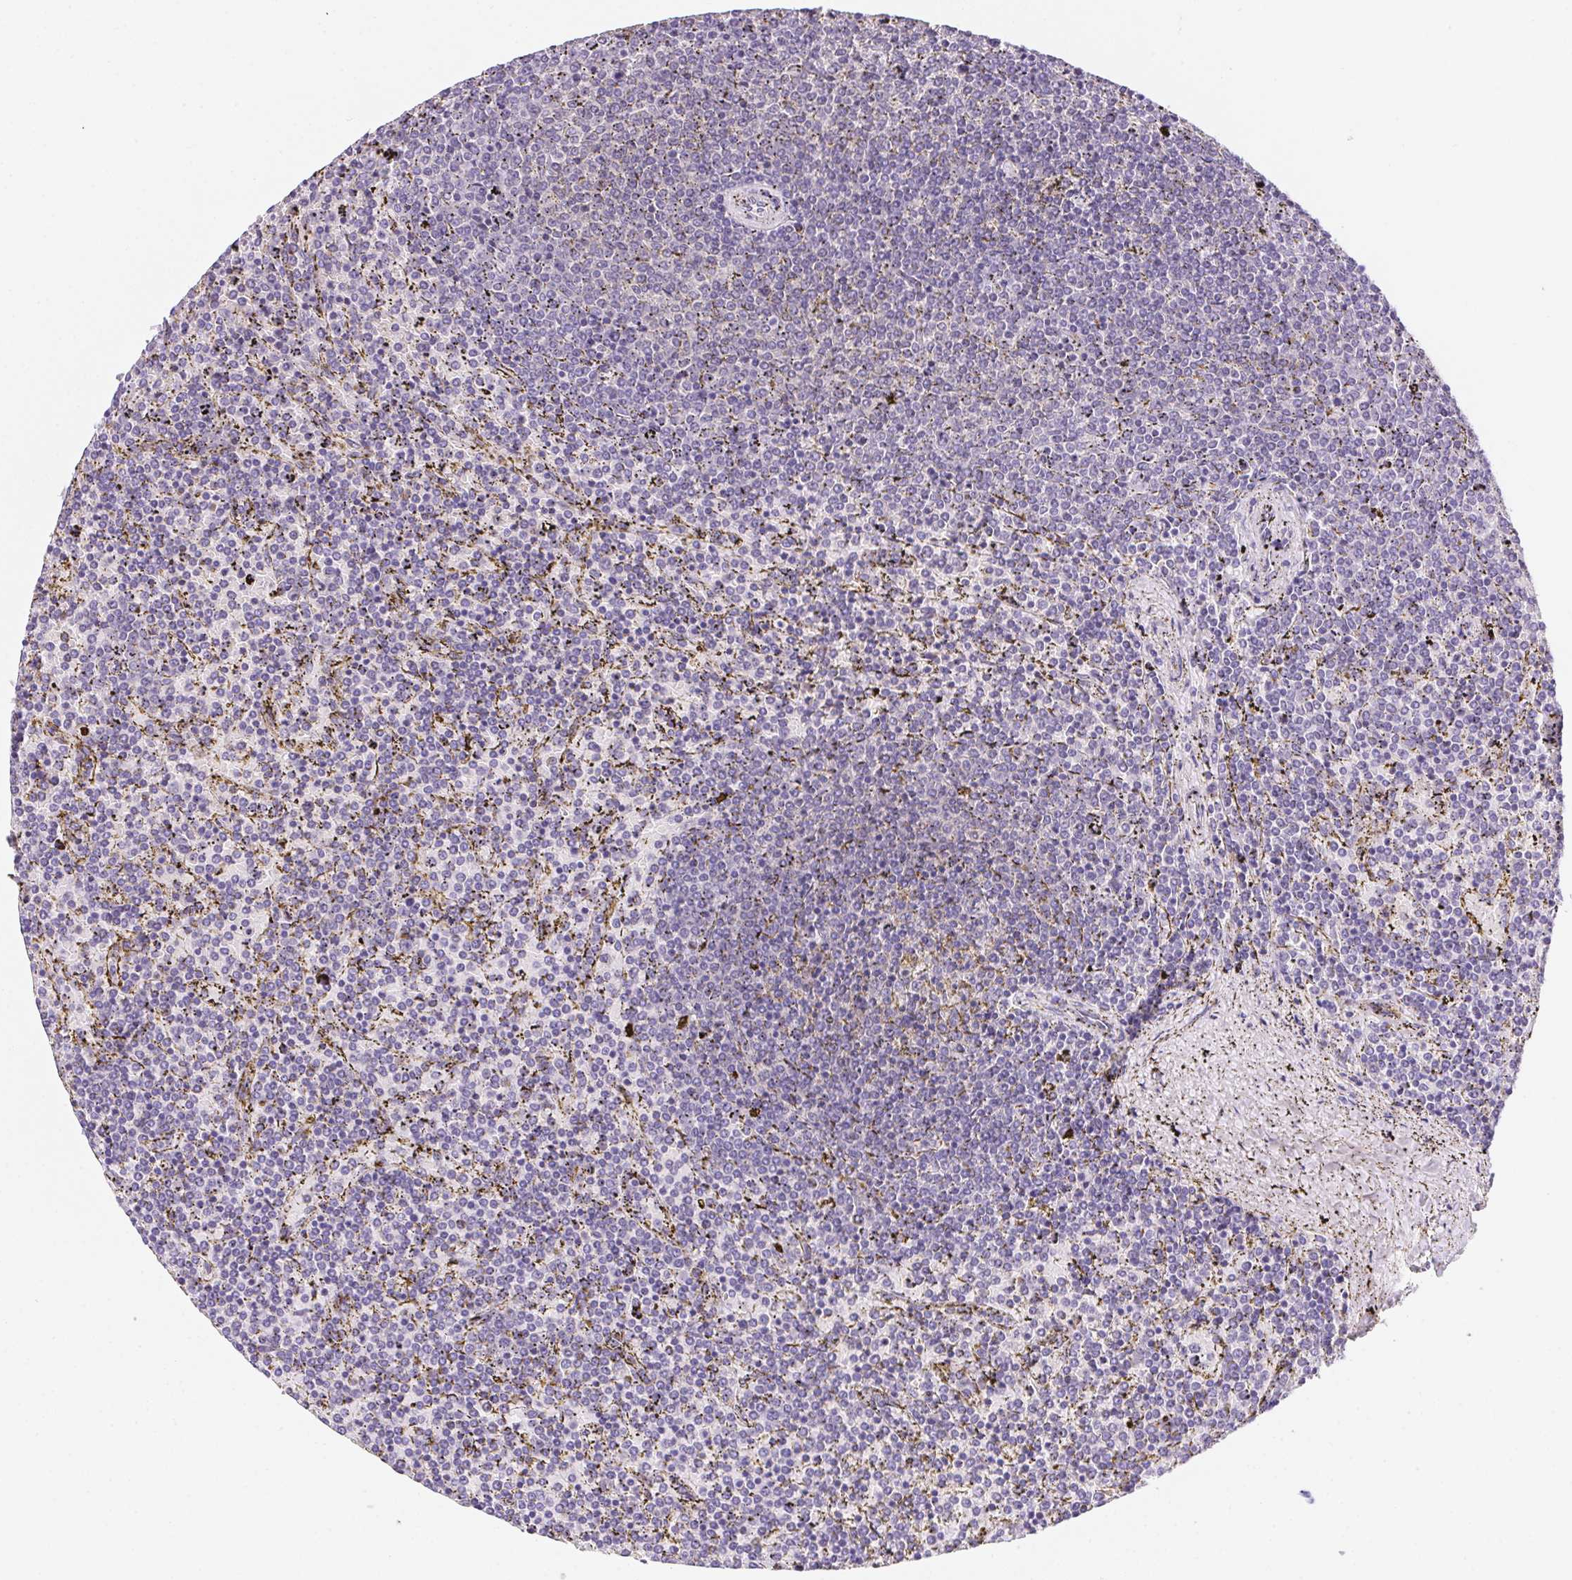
{"staining": {"intensity": "negative", "quantity": "none", "location": "none"}, "tissue": "lymphoma", "cell_type": "Tumor cells", "image_type": "cancer", "snomed": [{"axis": "morphology", "description": "Malignant lymphoma, non-Hodgkin's type, Low grade"}, {"axis": "topography", "description": "Spleen"}], "caption": "Tumor cells are negative for brown protein staining in lymphoma.", "gene": "PRKAA1", "patient": {"sex": "female", "age": 77}}